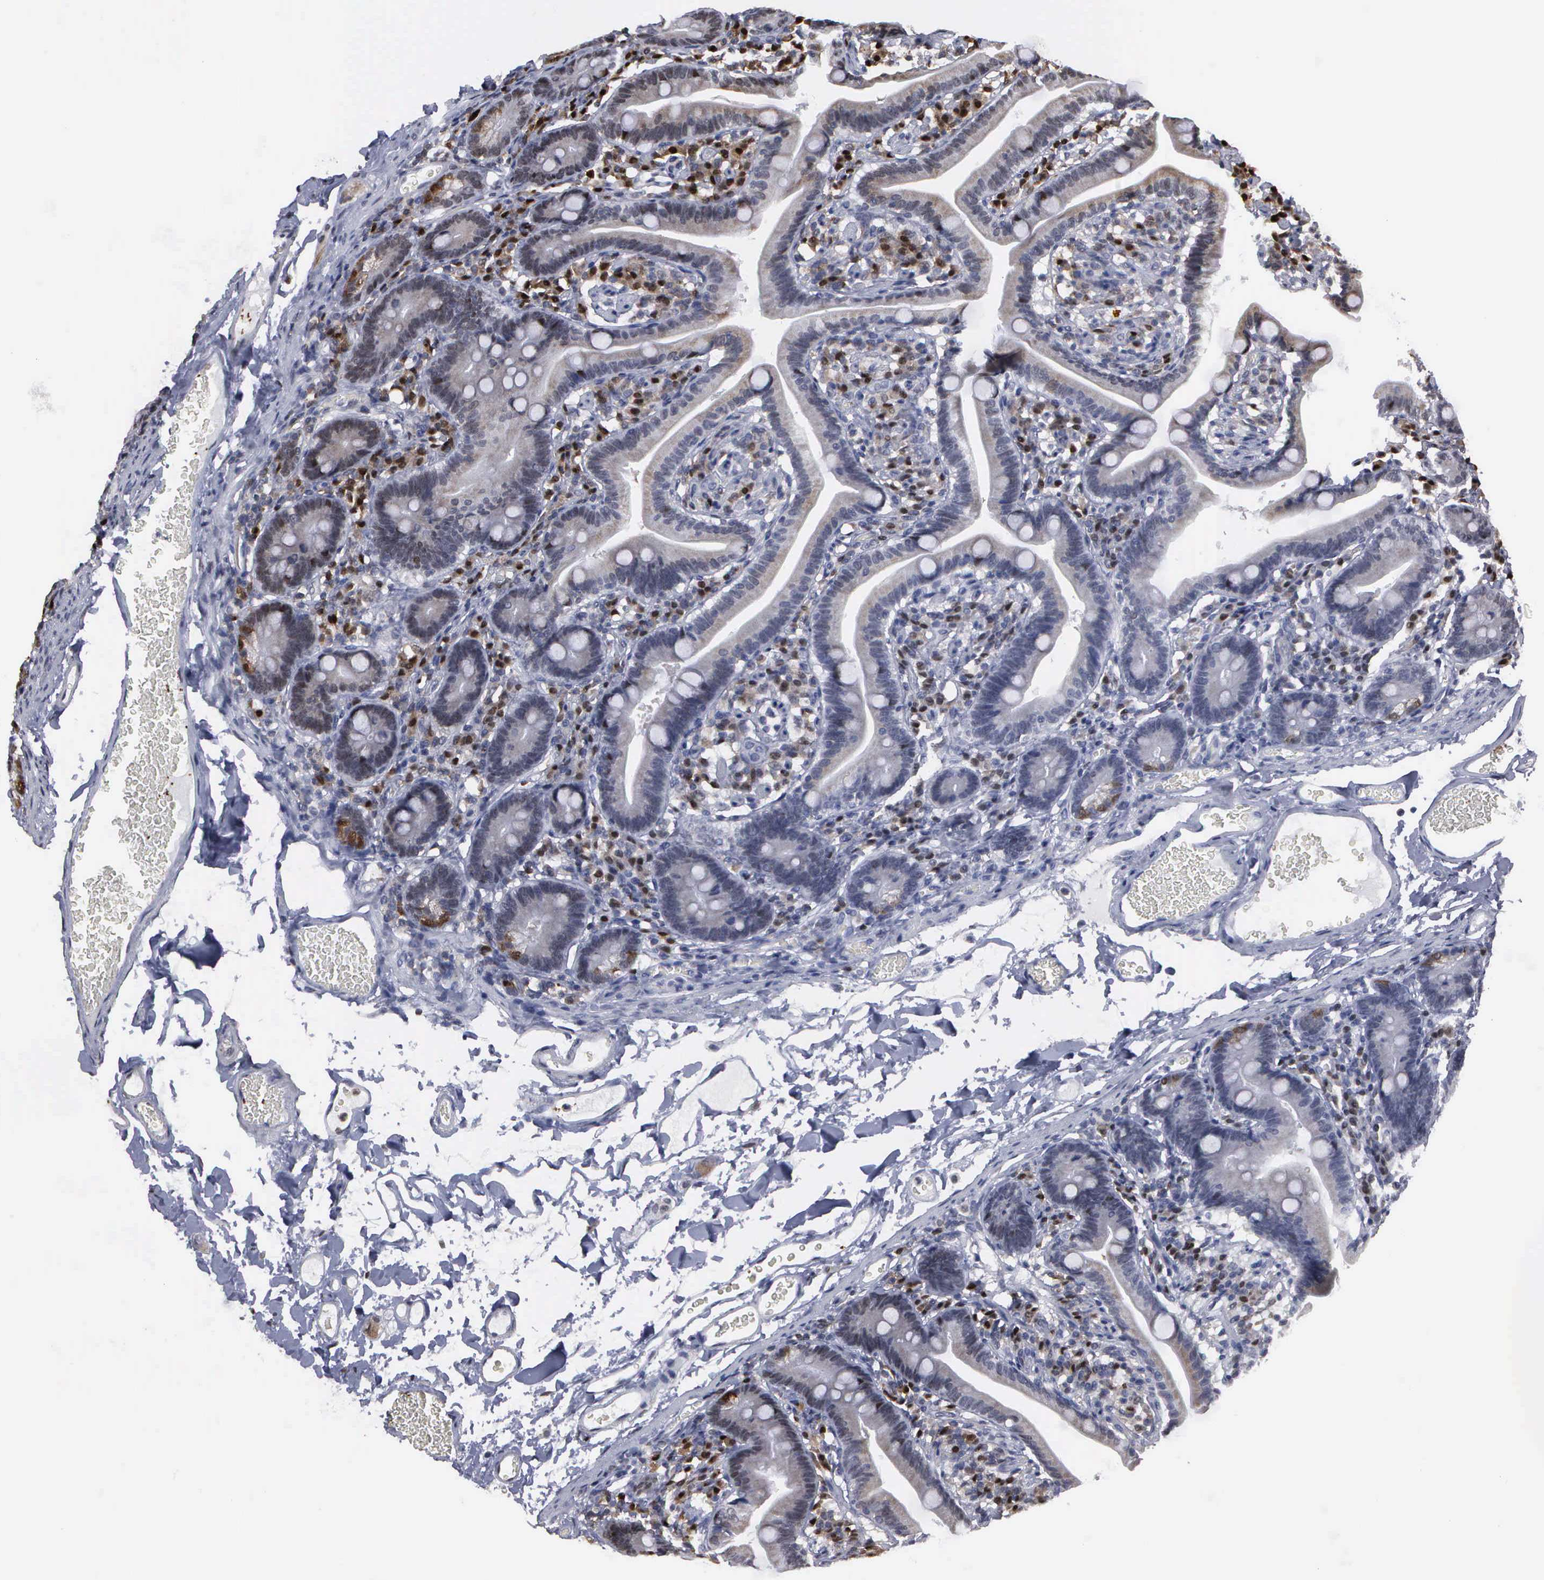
{"staining": {"intensity": "moderate", "quantity": "25%-75%", "location": "cytoplasmic/membranous,nuclear"}, "tissue": "duodenum", "cell_type": "Glandular cells", "image_type": "normal", "snomed": [{"axis": "morphology", "description": "Normal tissue, NOS"}, {"axis": "topography", "description": "Duodenum"}], "caption": "Immunohistochemical staining of unremarkable duodenum displays 25%-75% levels of moderate cytoplasmic/membranous,nuclear protein staining in approximately 25%-75% of glandular cells.", "gene": "TRMT5", "patient": {"sex": "female", "age": 75}}